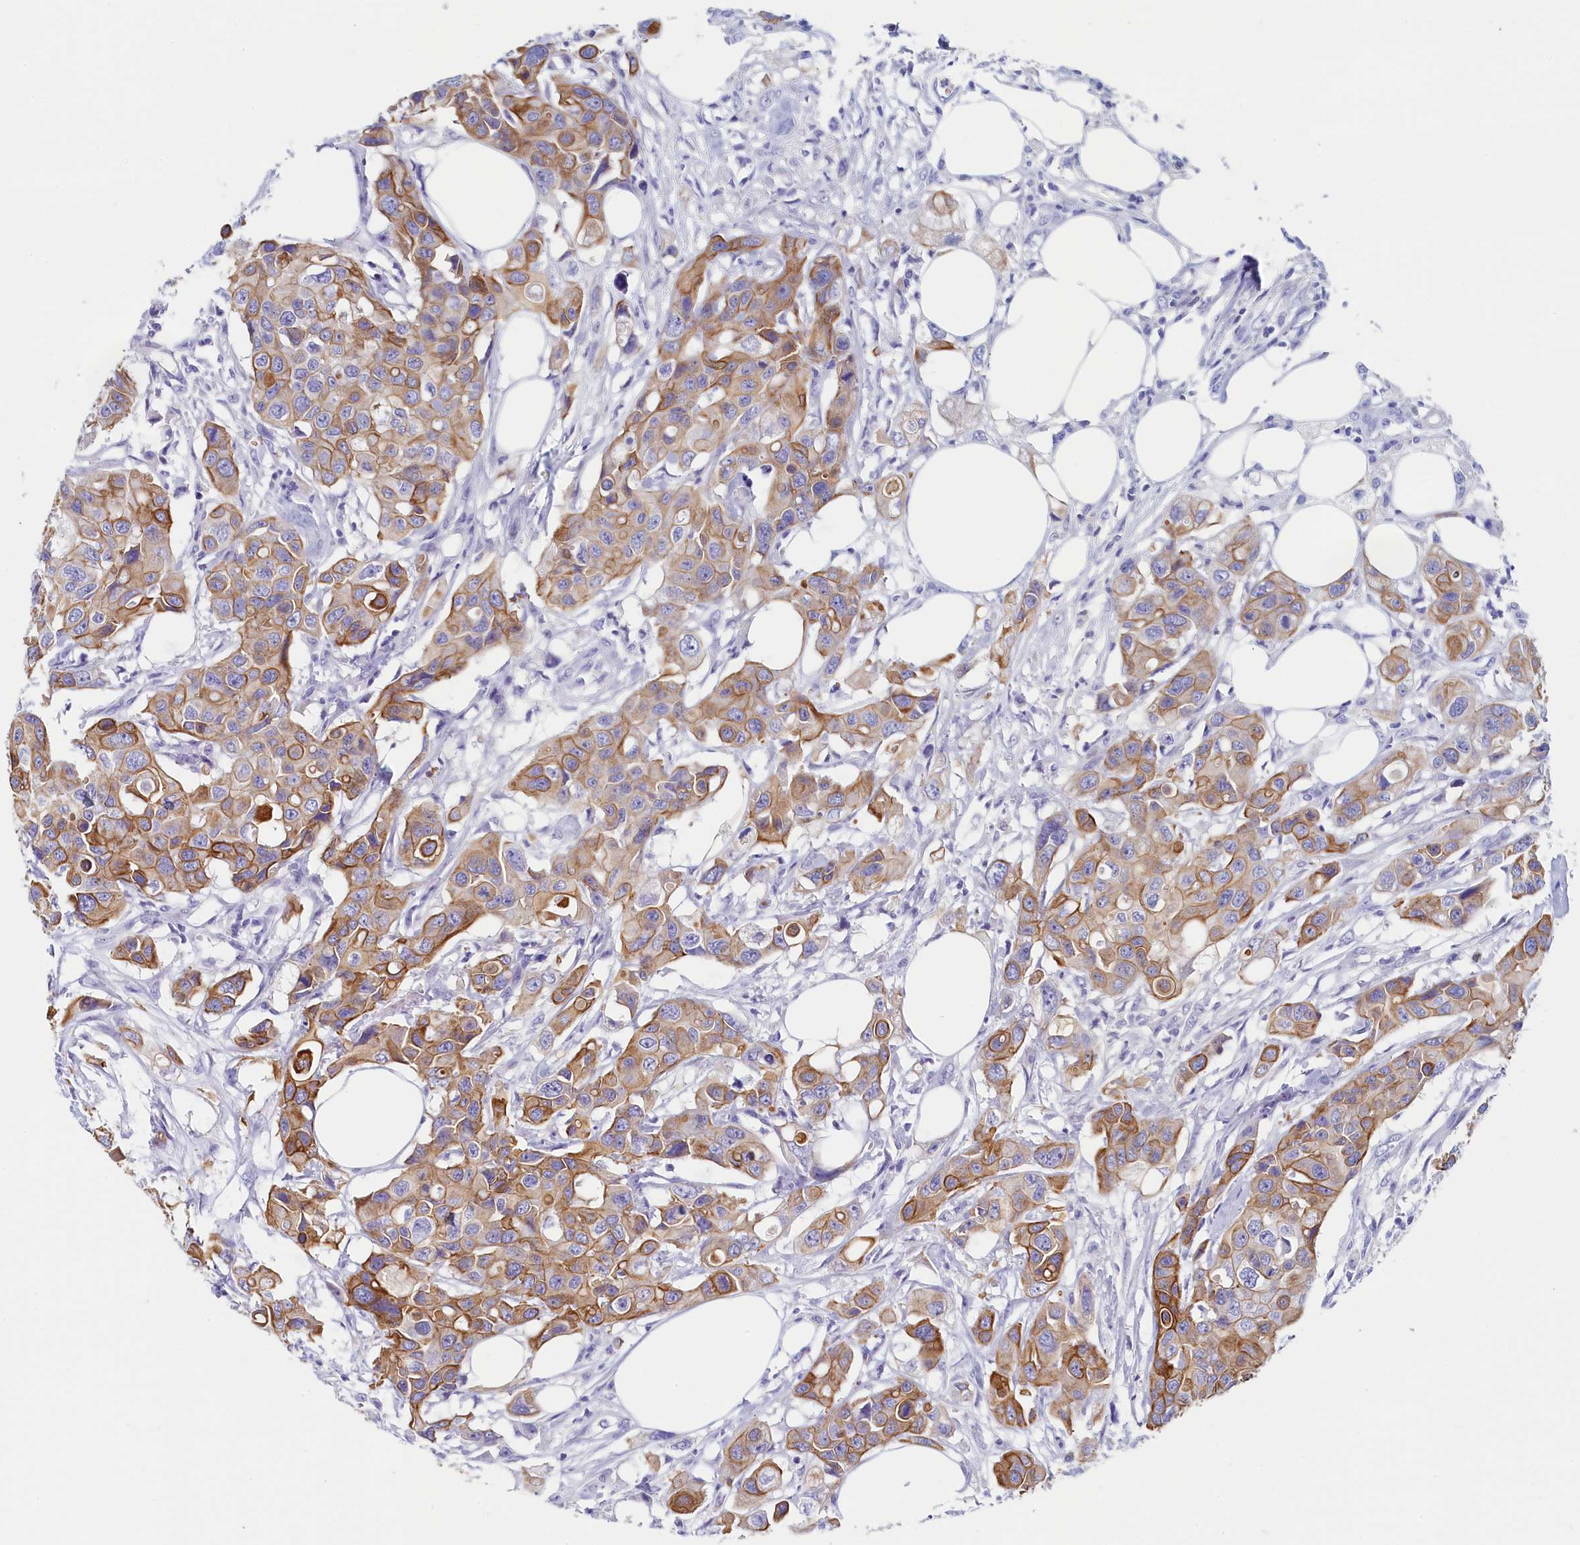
{"staining": {"intensity": "moderate", "quantity": ">75%", "location": "cytoplasmic/membranous"}, "tissue": "colorectal cancer", "cell_type": "Tumor cells", "image_type": "cancer", "snomed": [{"axis": "morphology", "description": "Adenocarcinoma, NOS"}, {"axis": "topography", "description": "Colon"}], "caption": "A histopathology image showing moderate cytoplasmic/membranous staining in about >75% of tumor cells in colorectal cancer (adenocarcinoma), as visualized by brown immunohistochemical staining.", "gene": "GUCA1C", "patient": {"sex": "male", "age": 77}}